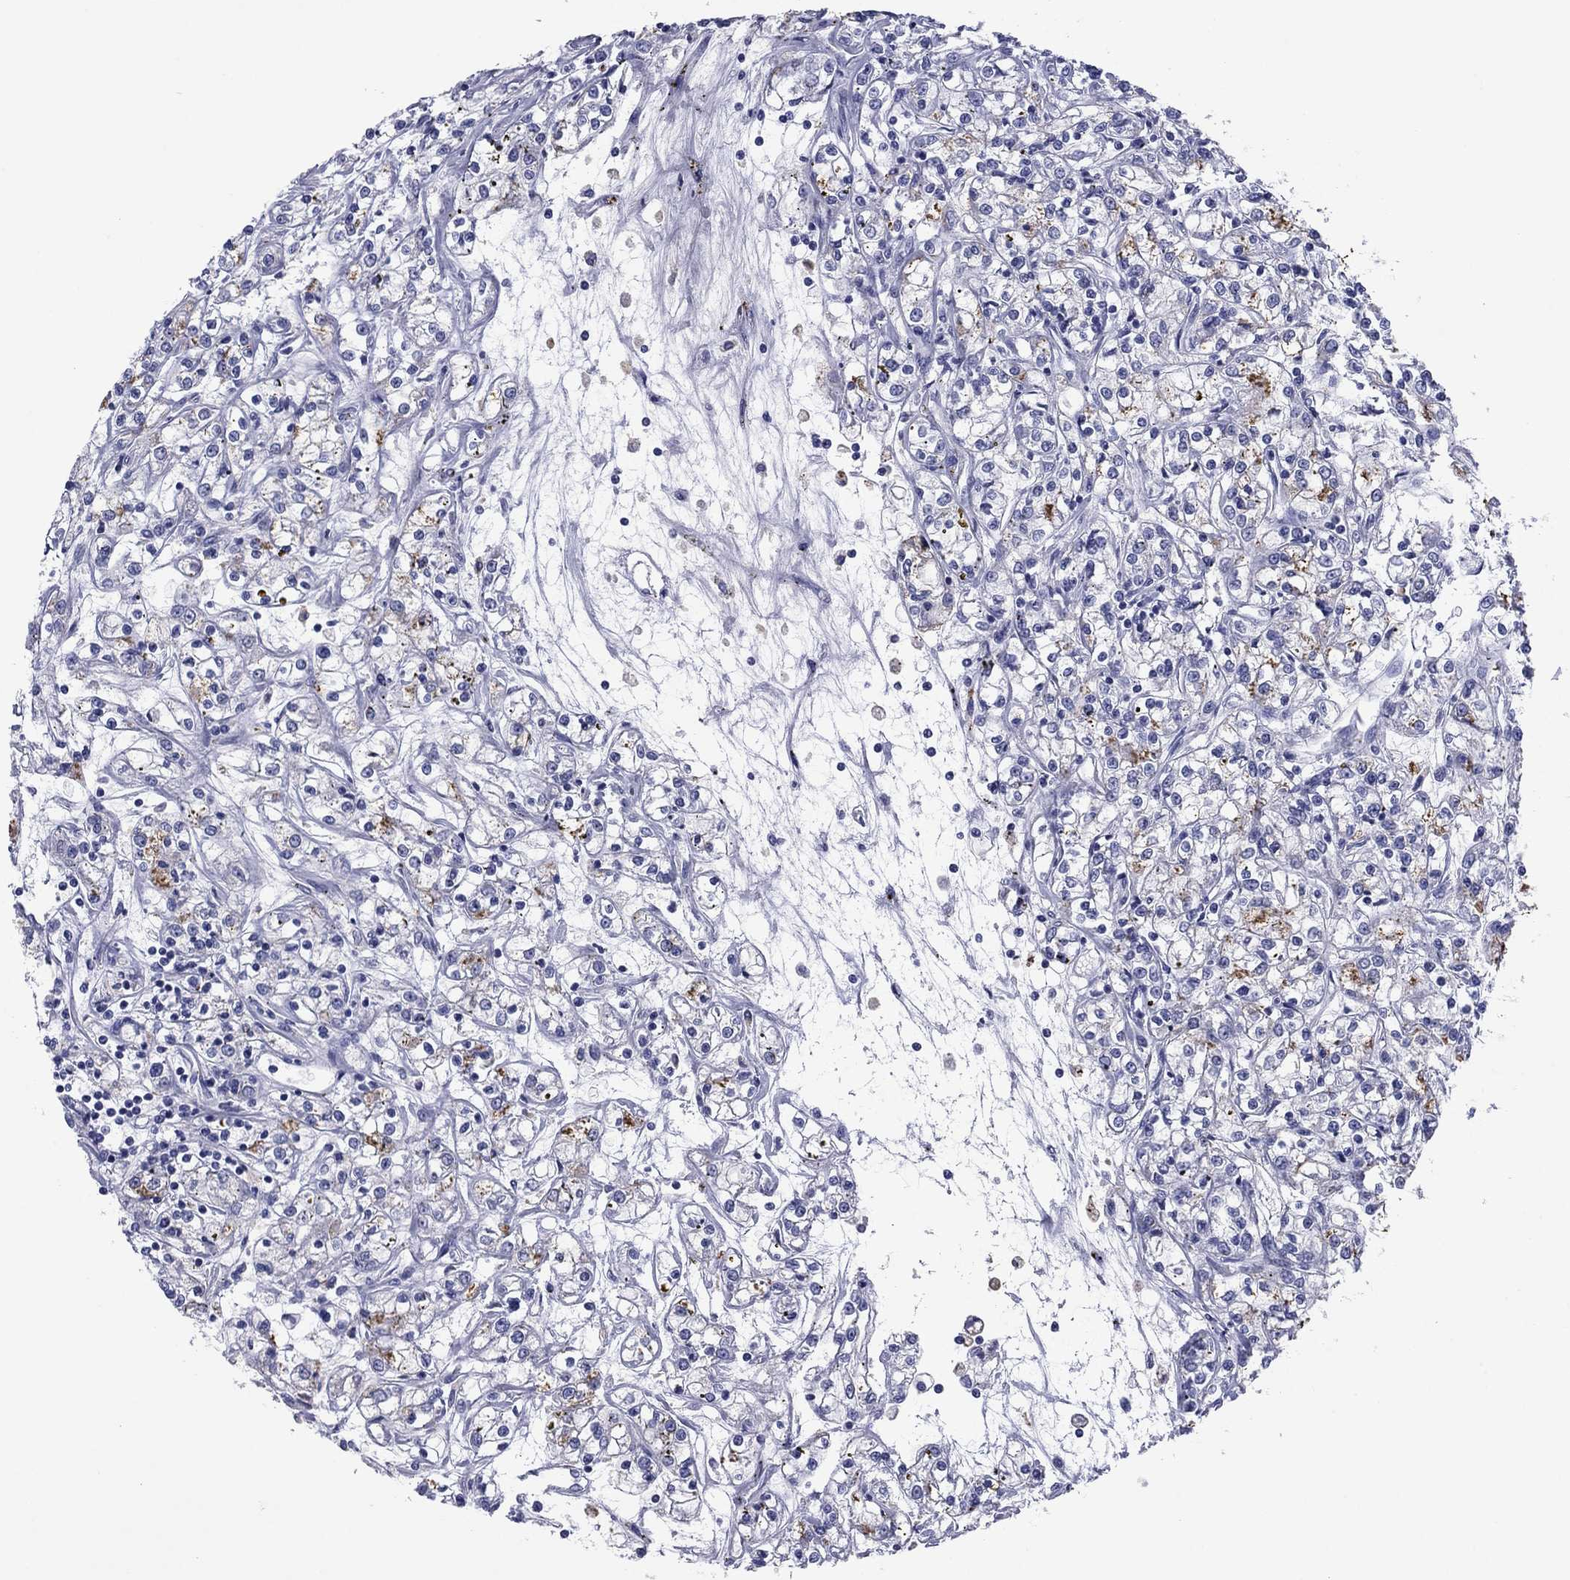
{"staining": {"intensity": "negative", "quantity": "none", "location": "none"}, "tissue": "renal cancer", "cell_type": "Tumor cells", "image_type": "cancer", "snomed": [{"axis": "morphology", "description": "Adenocarcinoma, NOS"}, {"axis": "topography", "description": "Kidney"}], "caption": "There is no significant staining in tumor cells of renal cancer (adenocarcinoma).", "gene": "TCFL5", "patient": {"sex": "female", "age": 59}}